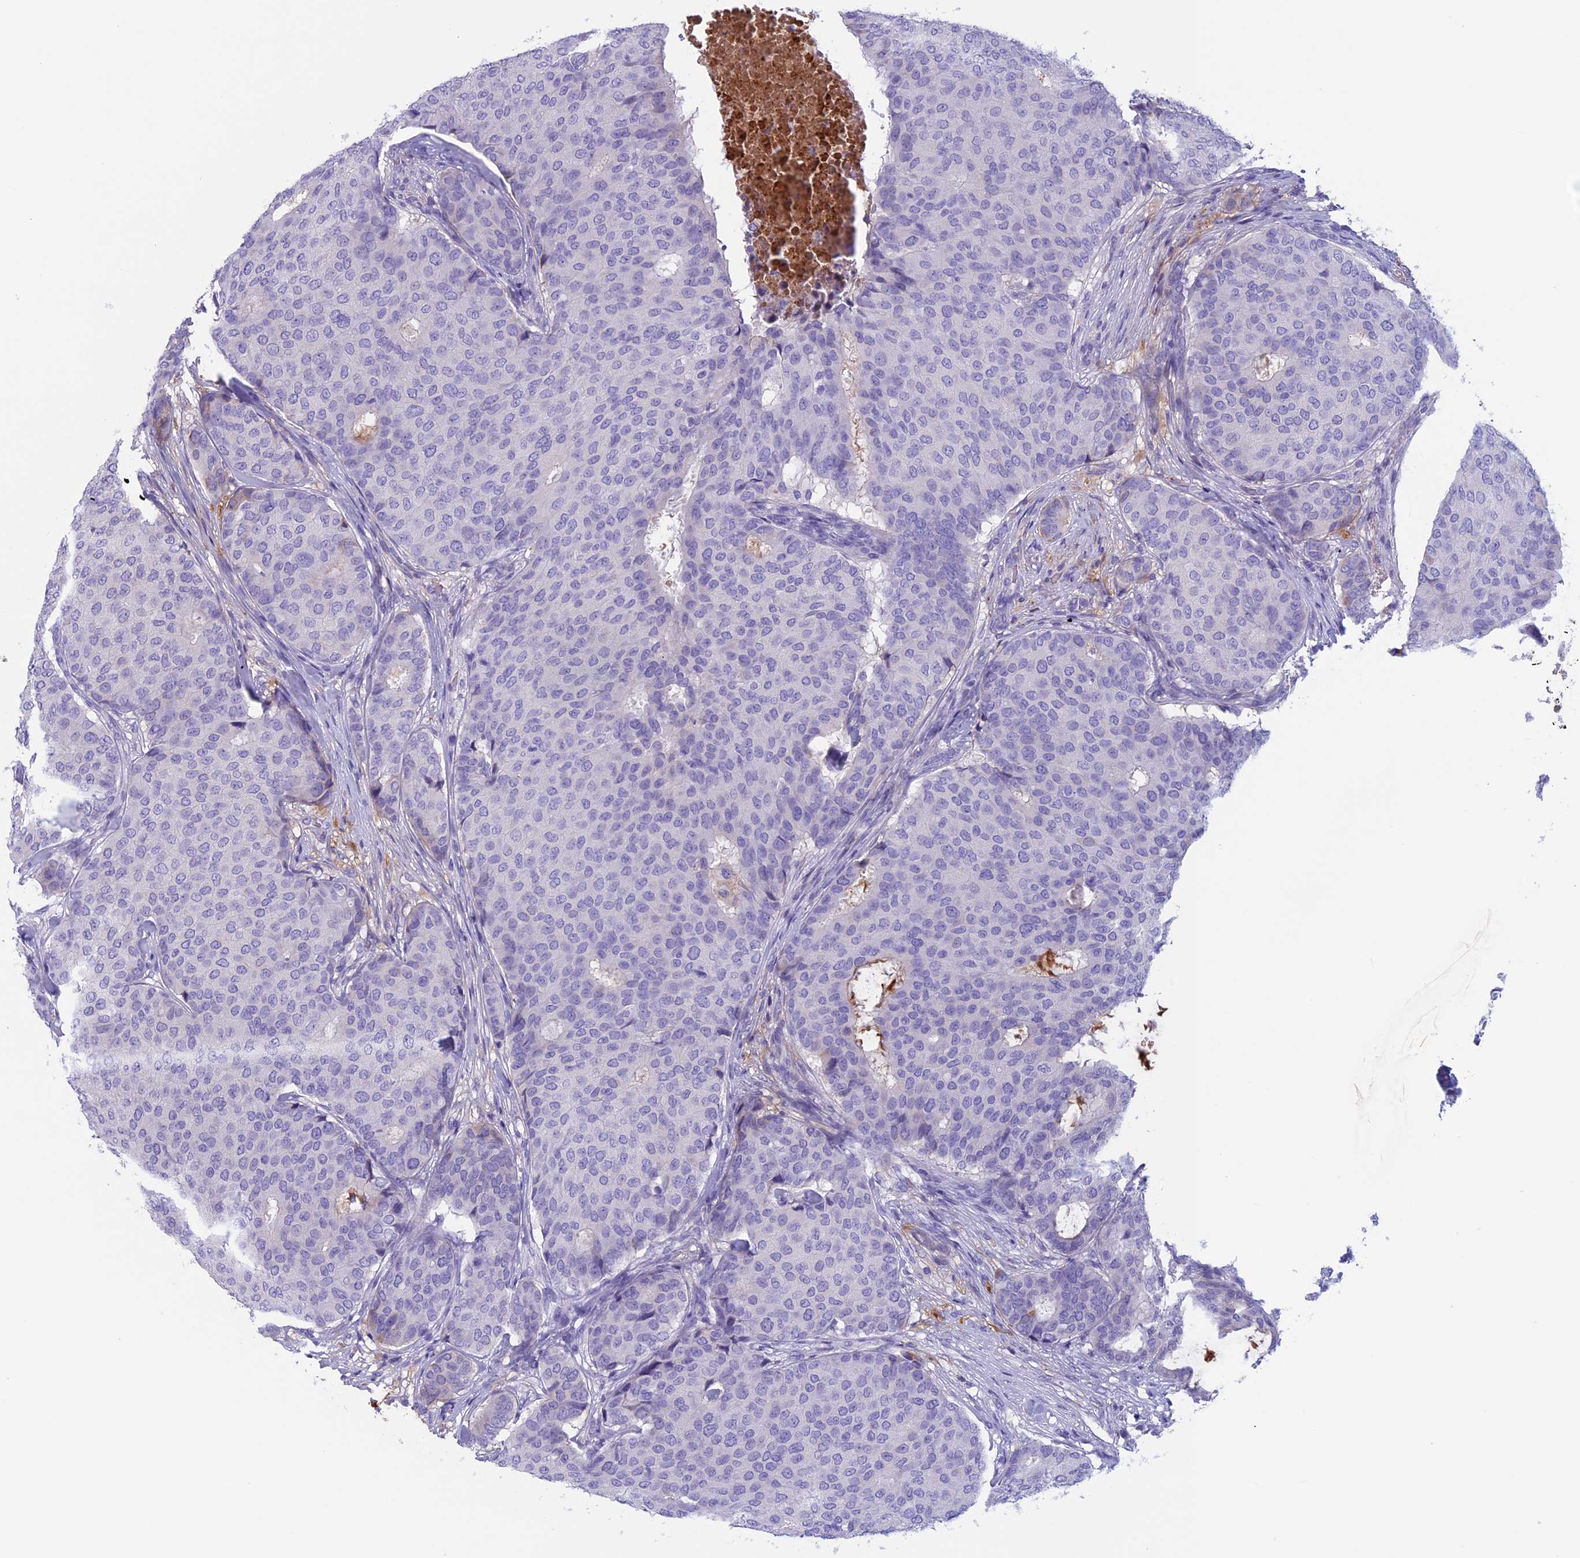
{"staining": {"intensity": "moderate", "quantity": "<25%", "location": "cytoplasmic/membranous"}, "tissue": "breast cancer", "cell_type": "Tumor cells", "image_type": "cancer", "snomed": [{"axis": "morphology", "description": "Duct carcinoma"}, {"axis": "topography", "description": "Breast"}], "caption": "A low amount of moderate cytoplasmic/membranous expression is appreciated in about <25% of tumor cells in breast invasive ductal carcinoma tissue. (Brightfield microscopy of DAB IHC at high magnification).", "gene": "ANGPTL2", "patient": {"sex": "female", "age": 75}}